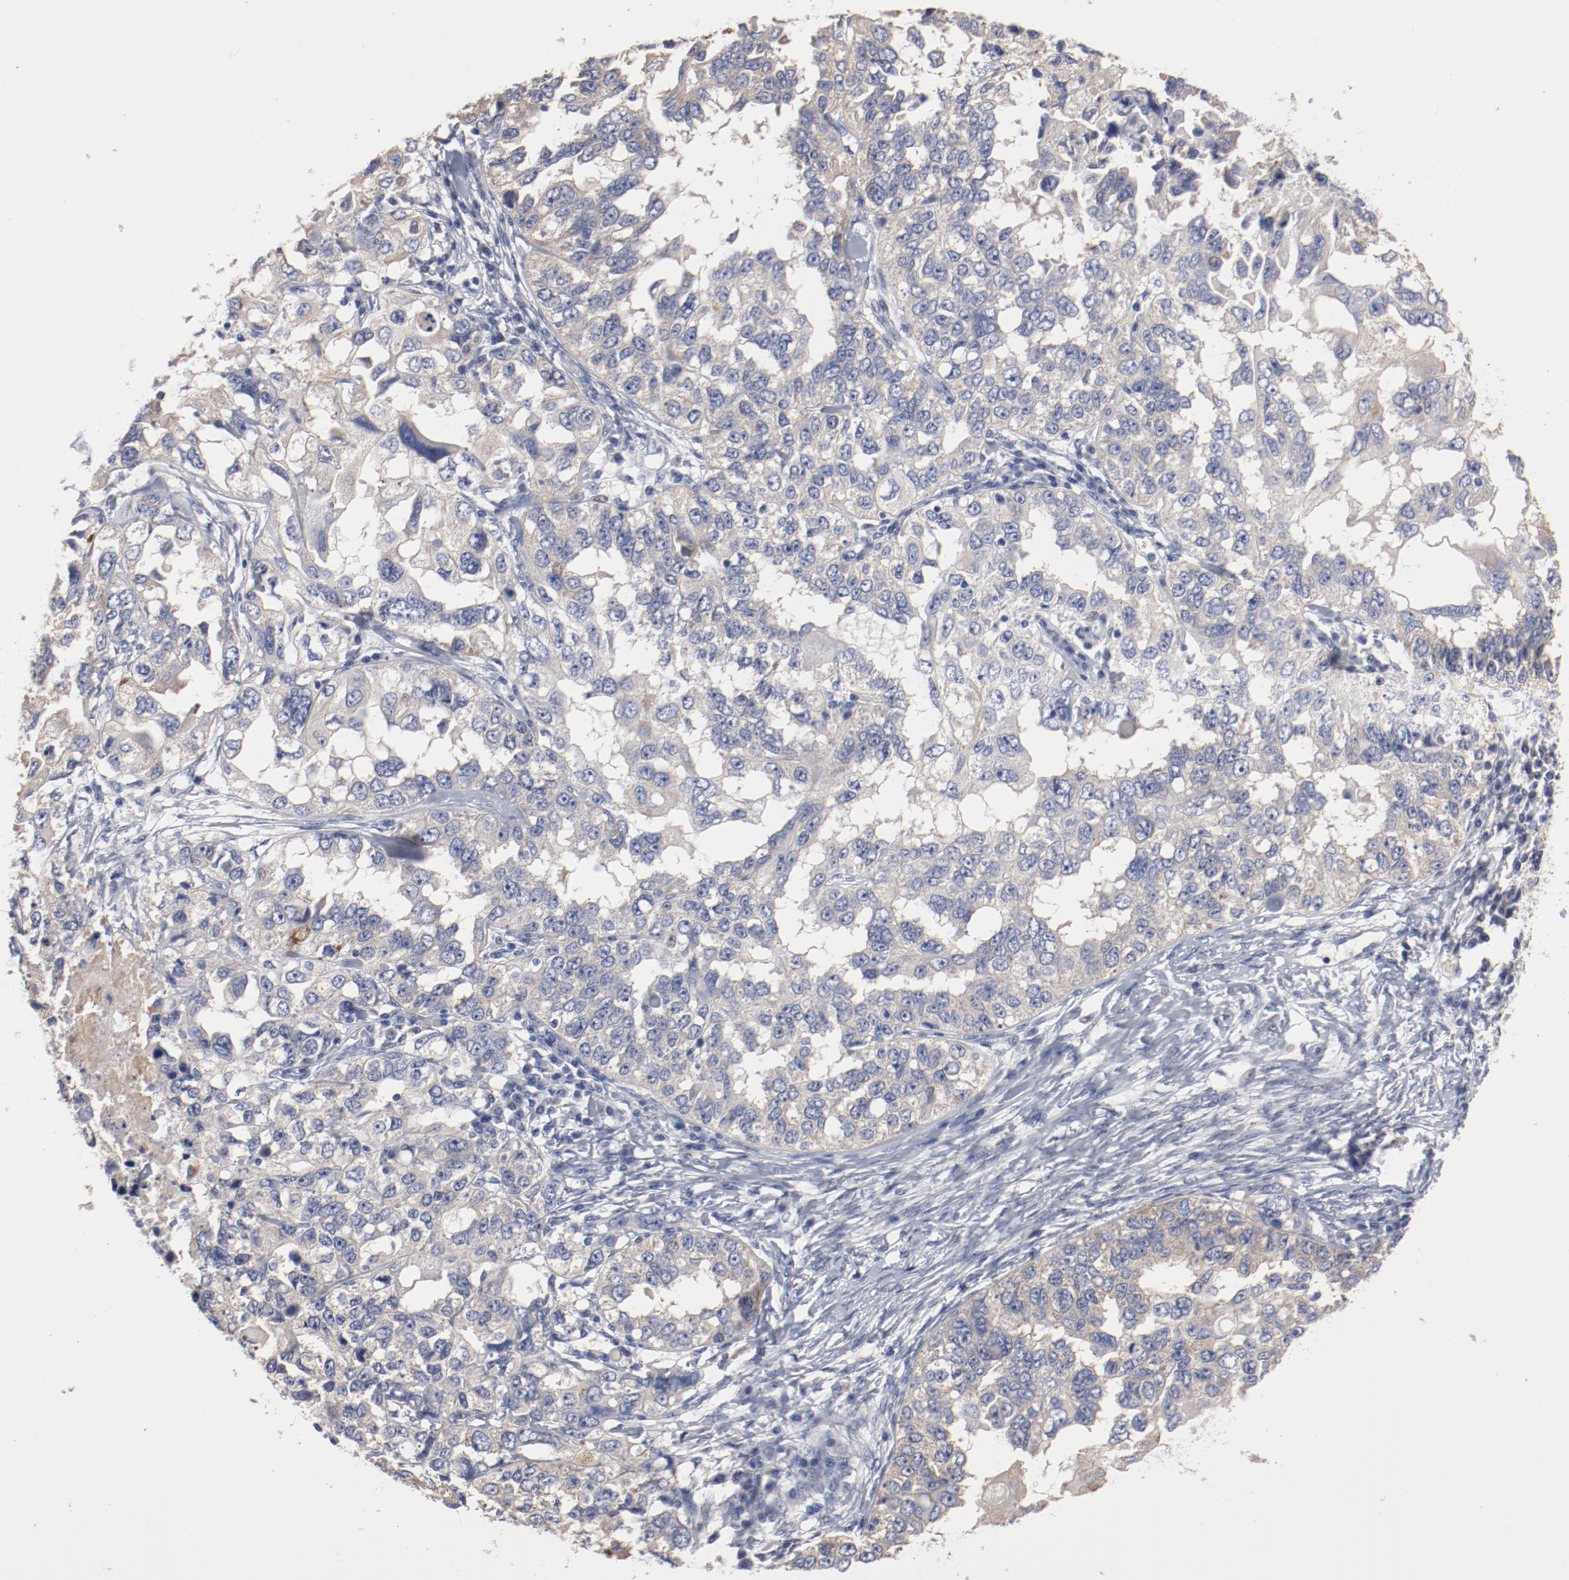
{"staining": {"intensity": "weak", "quantity": "25%-75%", "location": "cytoplasmic/membranous"}, "tissue": "ovarian cancer", "cell_type": "Tumor cells", "image_type": "cancer", "snomed": [{"axis": "morphology", "description": "Cystadenocarcinoma, serous, NOS"}, {"axis": "topography", "description": "Ovary"}], "caption": "An immunohistochemistry micrograph of tumor tissue is shown. Protein staining in brown labels weak cytoplasmic/membranous positivity in serous cystadenocarcinoma (ovarian) within tumor cells.", "gene": "GPR143", "patient": {"sex": "female", "age": 82}}